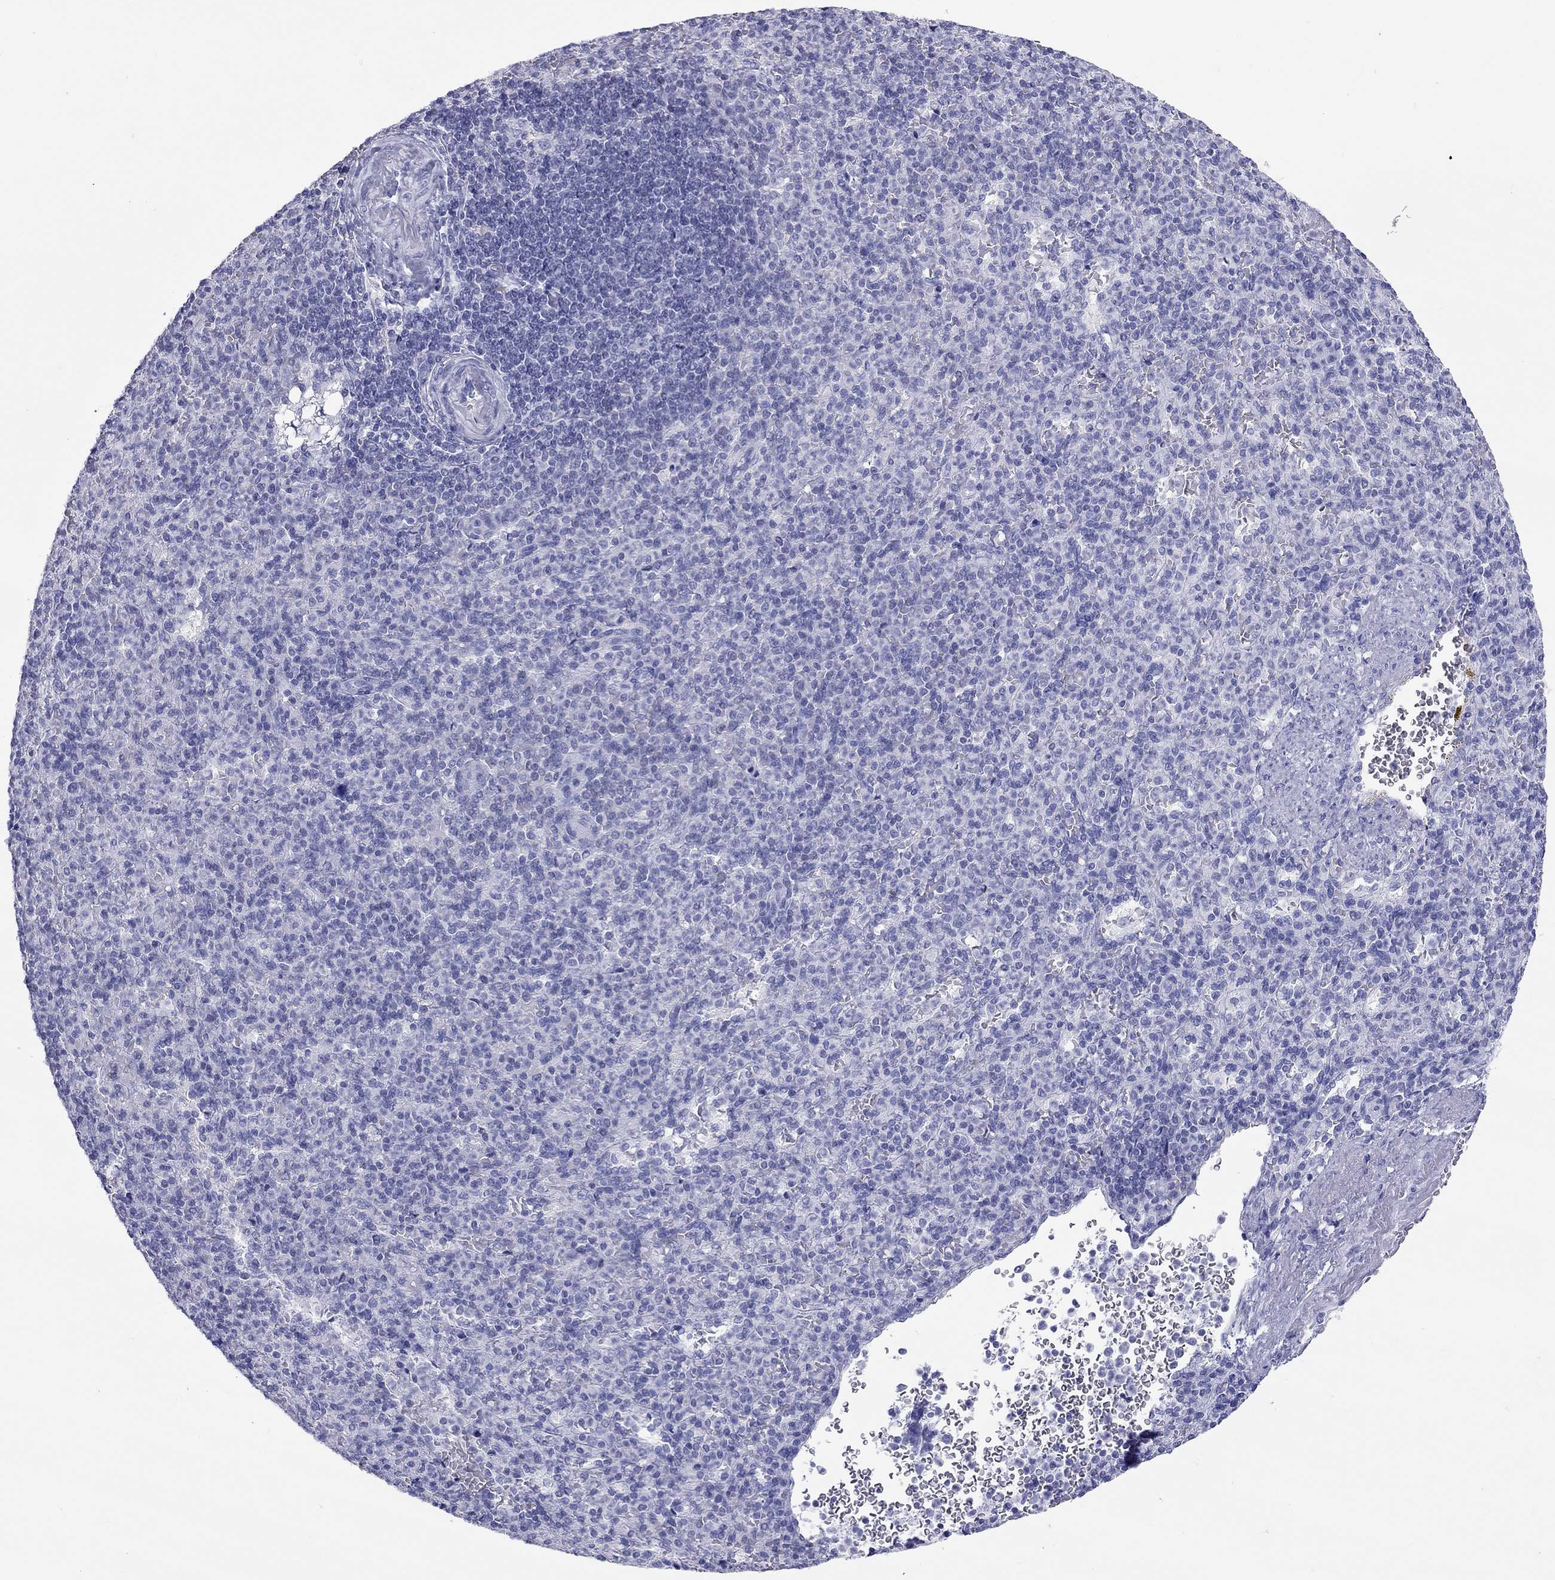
{"staining": {"intensity": "negative", "quantity": "none", "location": "none"}, "tissue": "spleen", "cell_type": "Cells in red pulp", "image_type": "normal", "snomed": [{"axis": "morphology", "description": "Normal tissue, NOS"}, {"axis": "topography", "description": "Spleen"}], "caption": "Immunohistochemical staining of unremarkable human spleen exhibits no significant staining in cells in red pulp.", "gene": "DPY19L2", "patient": {"sex": "female", "age": 74}}